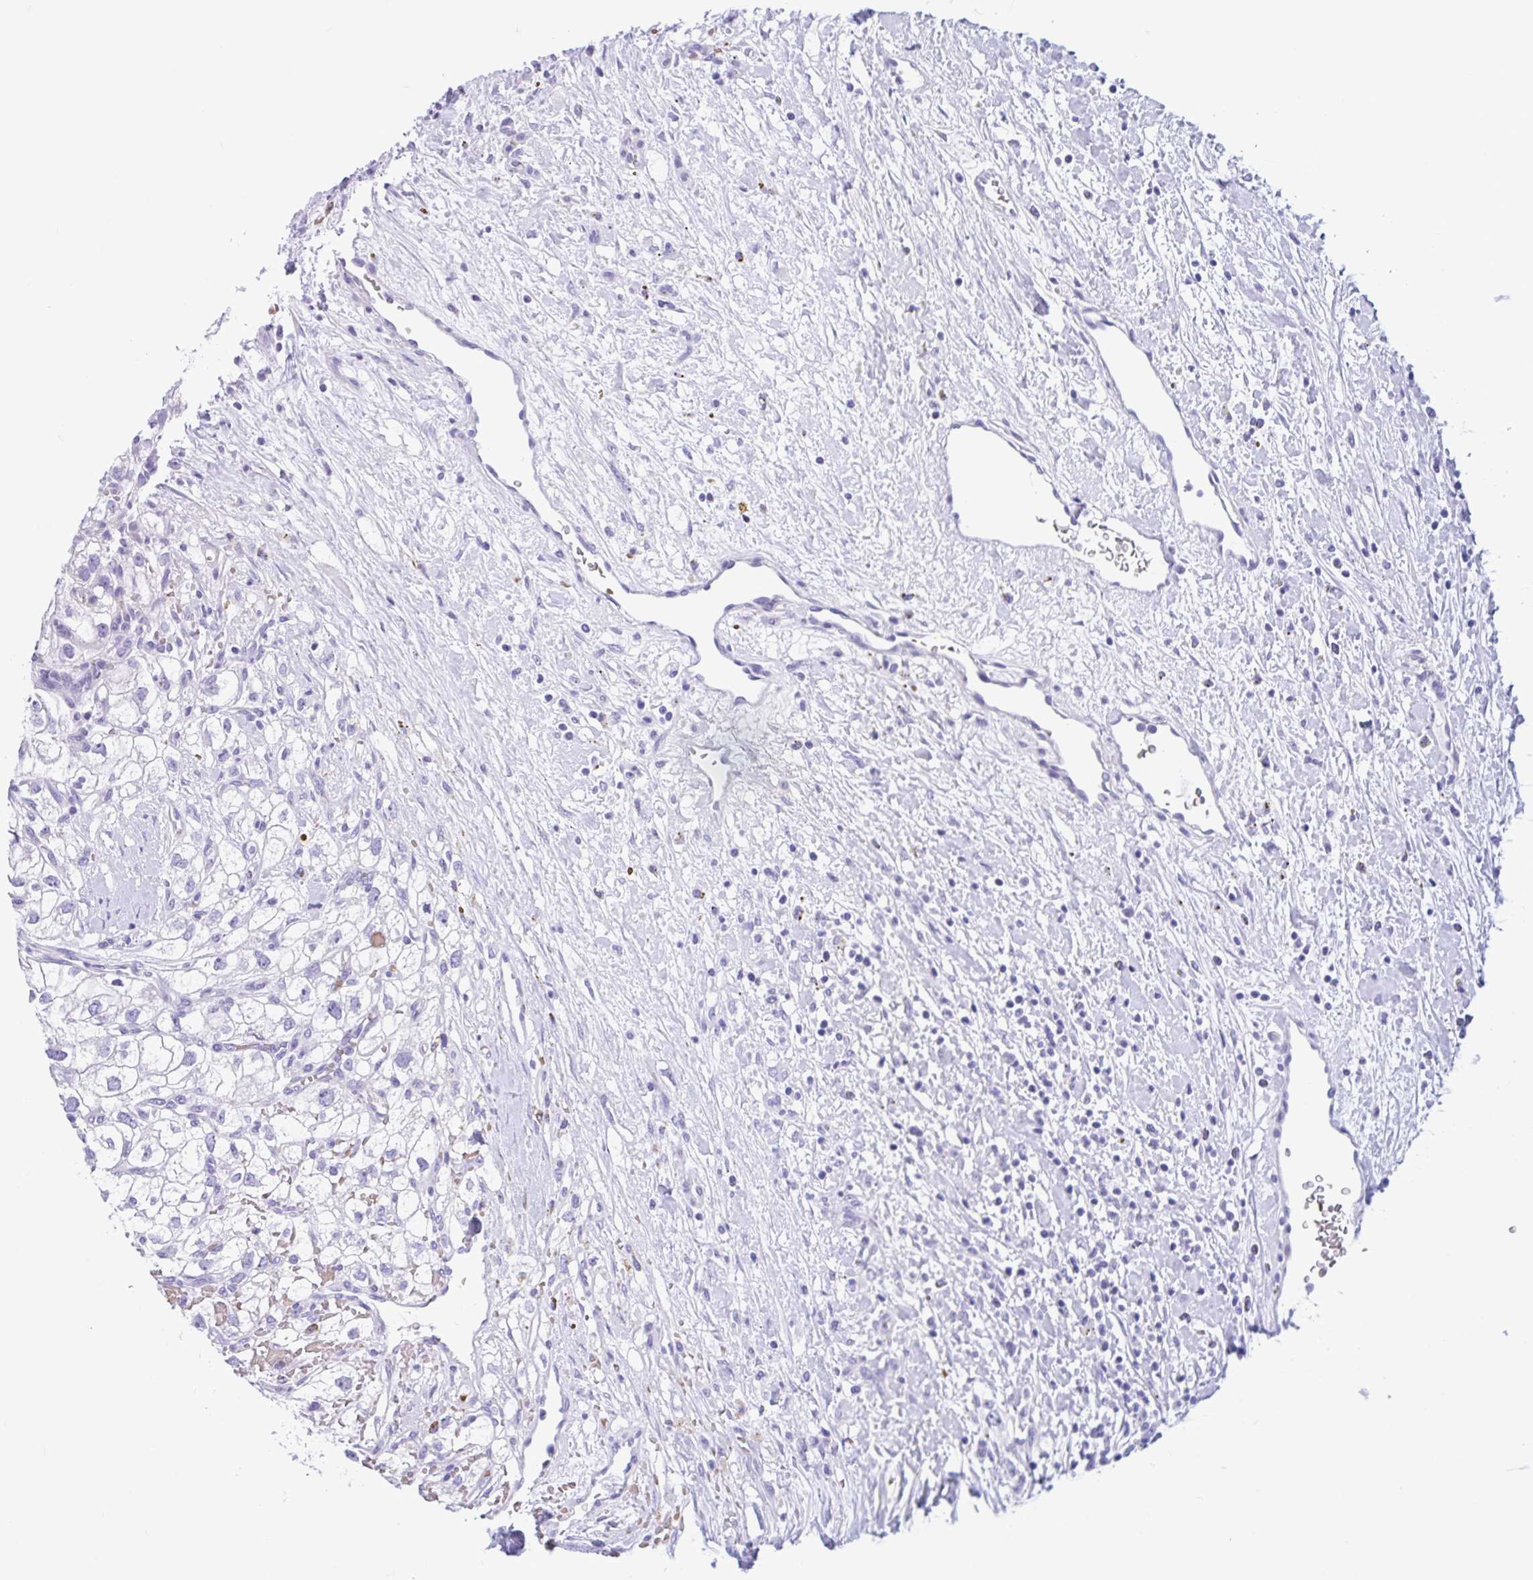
{"staining": {"intensity": "negative", "quantity": "none", "location": "none"}, "tissue": "renal cancer", "cell_type": "Tumor cells", "image_type": "cancer", "snomed": [{"axis": "morphology", "description": "Adenocarcinoma, NOS"}, {"axis": "topography", "description": "Kidney"}], "caption": "Tumor cells show no significant protein staining in adenocarcinoma (renal).", "gene": "TMEM79", "patient": {"sex": "male", "age": 59}}